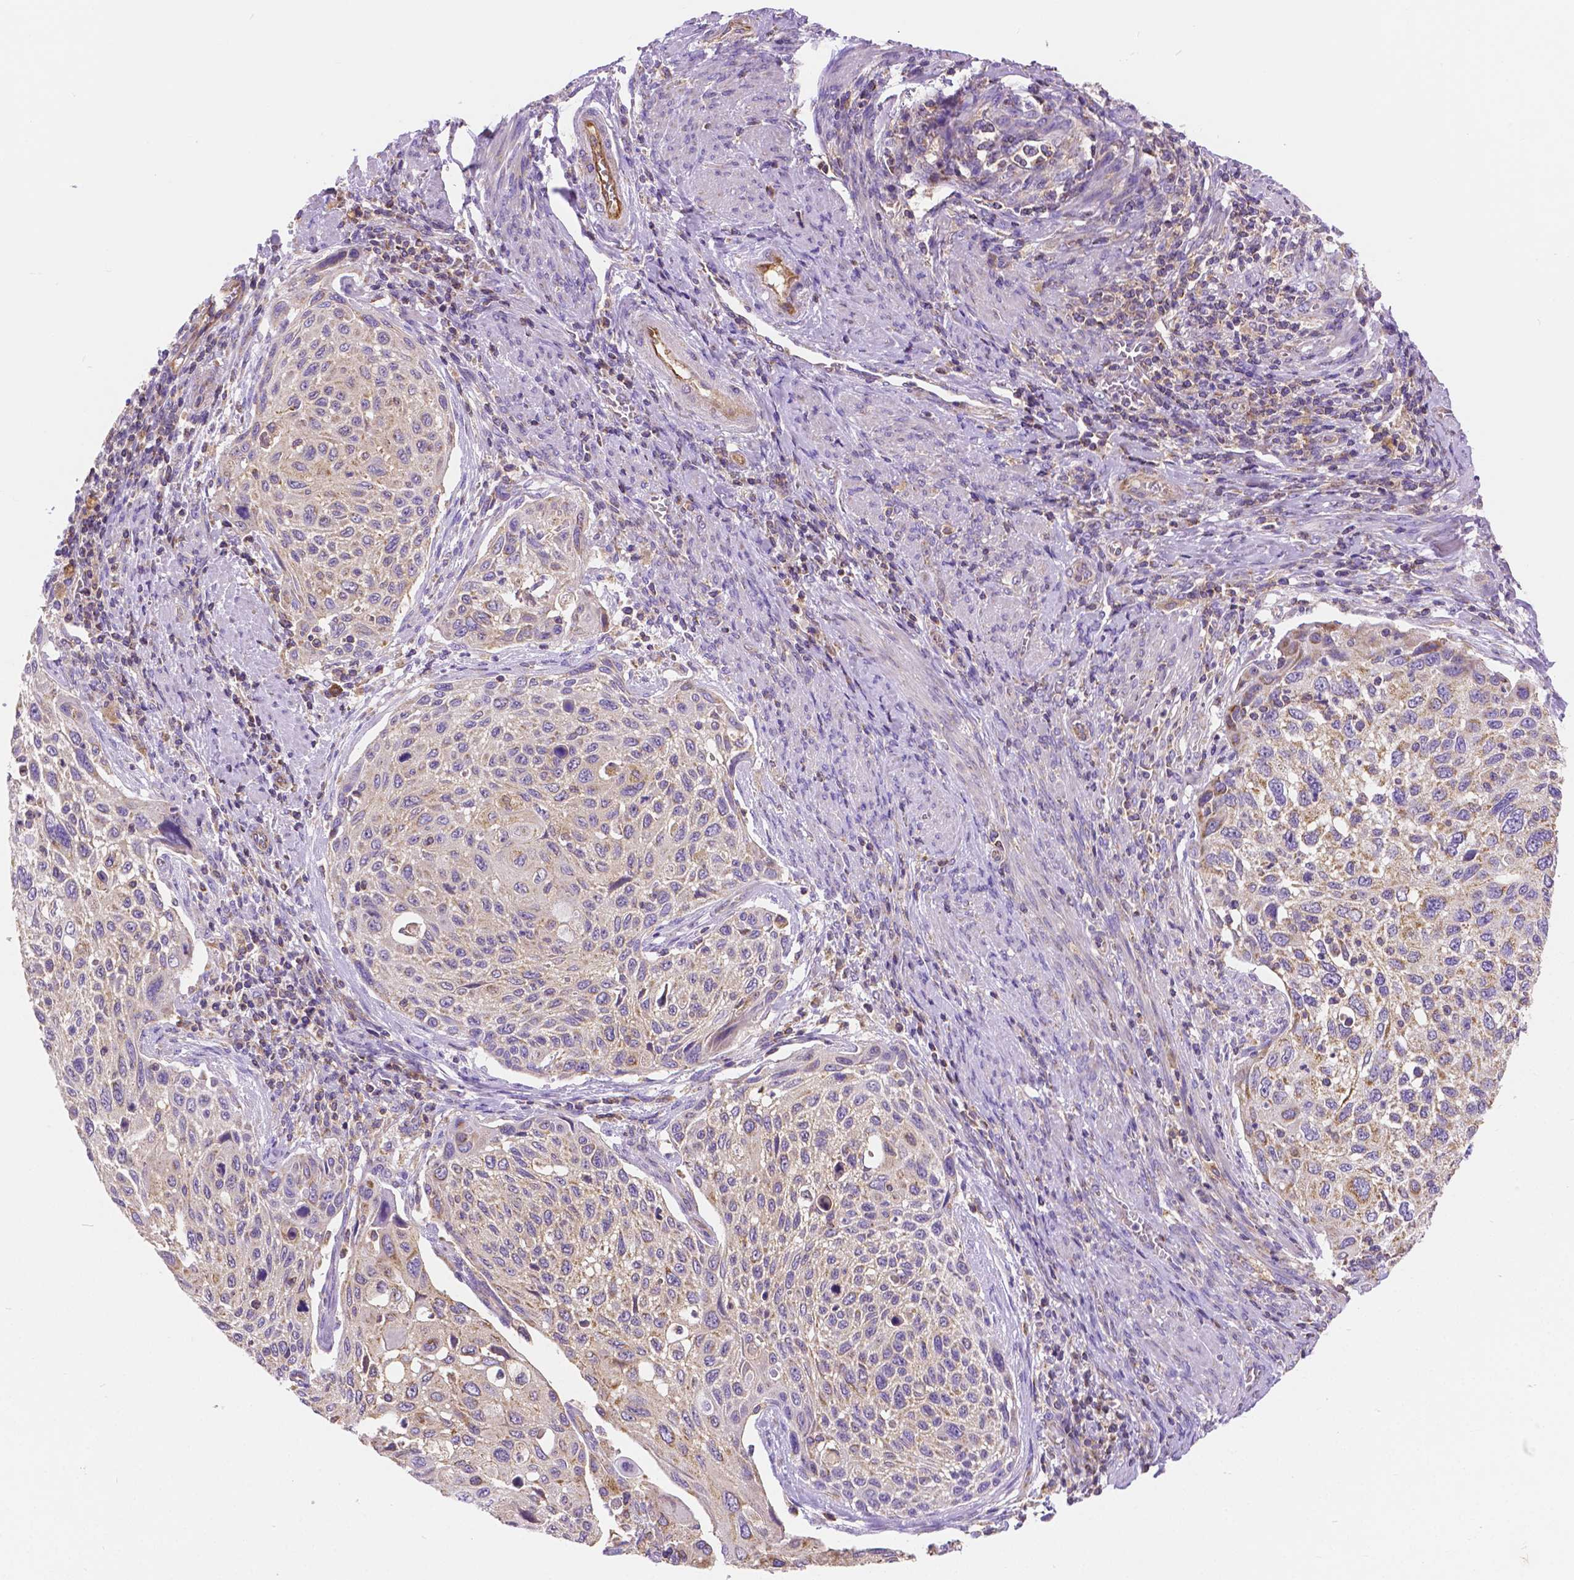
{"staining": {"intensity": "weak", "quantity": "<25%", "location": "cytoplasmic/membranous"}, "tissue": "cervical cancer", "cell_type": "Tumor cells", "image_type": "cancer", "snomed": [{"axis": "morphology", "description": "Squamous cell carcinoma, NOS"}, {"axis": "topography", "description": "Cervix"}], "caption": "Squamous cell carcinoma (cervical) was stained to show a protein in brown. There is no significant expression in tumor cells.", "gene": "RAB20", "patient": {"sex": "female", "age": 70}}